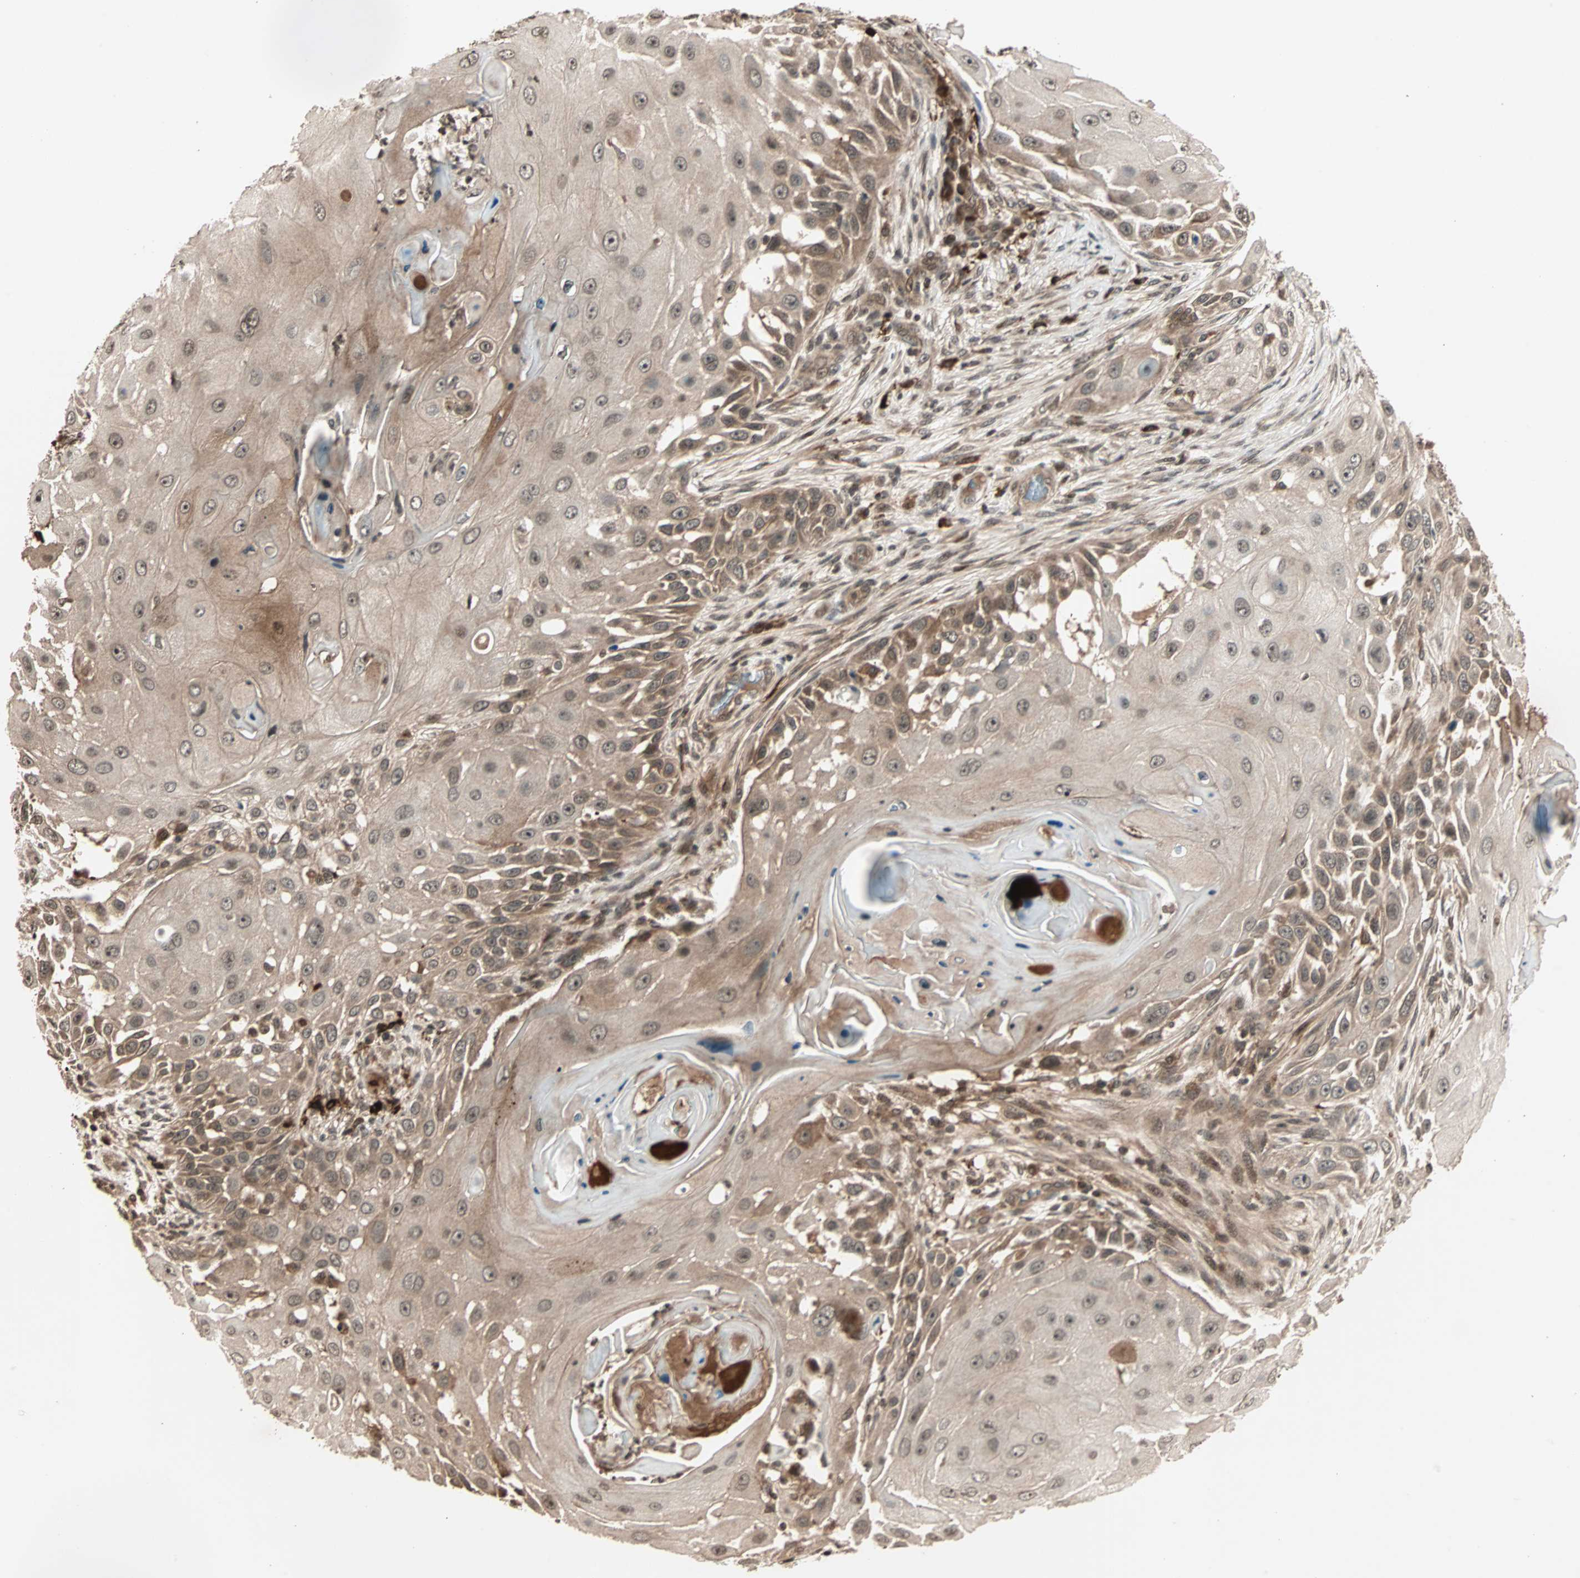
{"staining": {"intensity": "moderate", "quantity": ">75%", "location": "cytoplasmic/membranous"}, "tissue": "skin cancer", "cell_type": "Tumor cells", "image_type": "cancer", "snomed": [{"axis": "morphology", "description": "Squamous cell carcinoma, NOS"}, {"axis": "topography", "description": "Skin"}], "caption": "Squamous cell carcinoma (skin) tissue exhibits moderate cytoplasmic/membranous positivity in approximately >75% of tumor cells", "gene": "RFFL", "patient": {"sex": "female", "age": 44}}